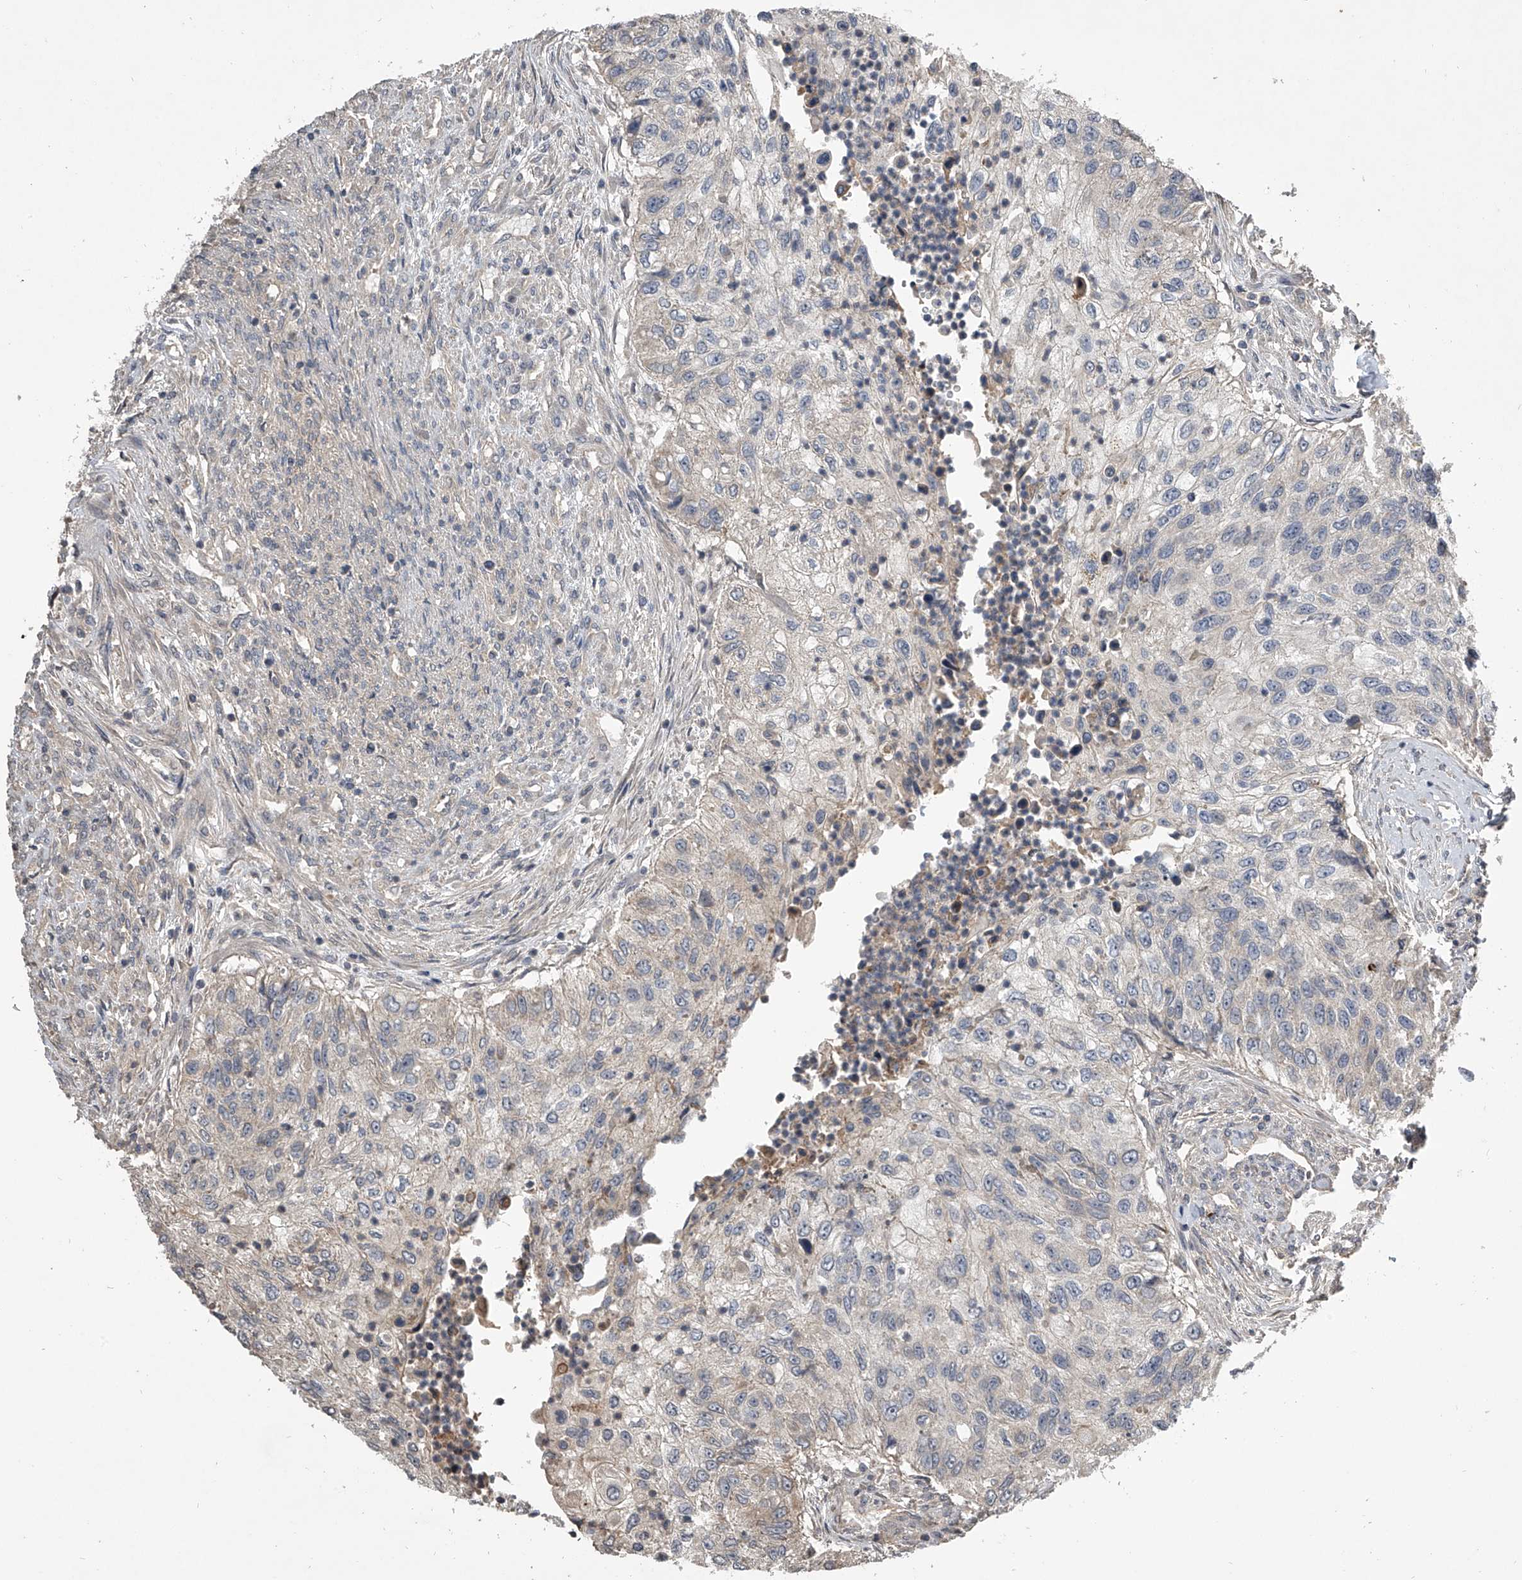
{"staining": {"intensity": "negative", "quantity": "none", "location": "none"}, "tissue": "urothelial cancer", "cell_type": "Tumor cells", "image_type": "cancer", "snomed": [{"axis": "morphology", "description": "Urothelial carcinoma, High grade"}, {"axis": "topography", "description": "Urinary bladder"}], "caption": "Histopathology image shows no protein expression in tumor cells of high-grade urothelial carcinoma tissue.", "gene": "NFS1", "patient": {"sex": "female", "age": 60}}